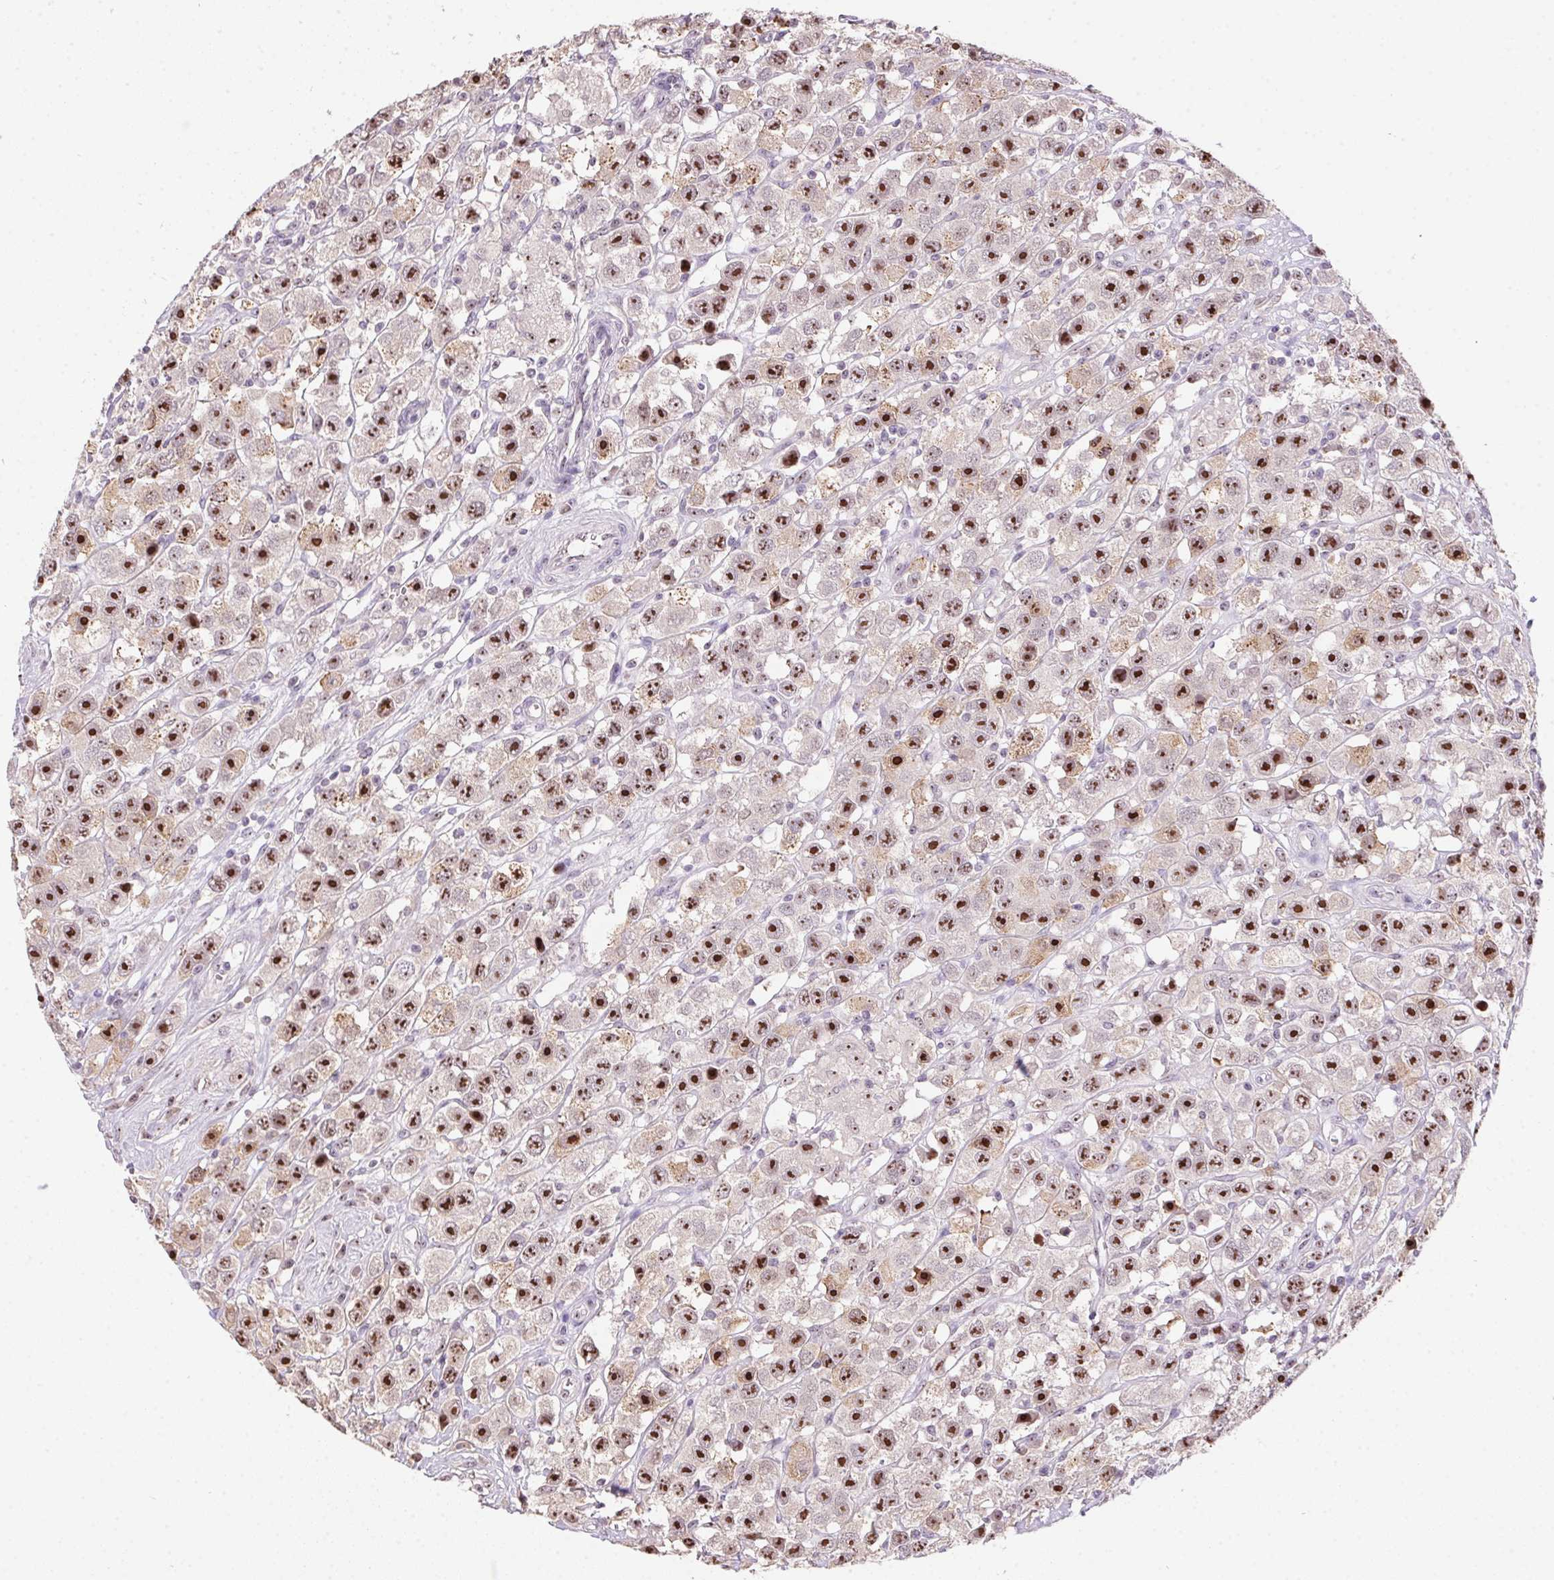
{"staining": {"intensity": "strong", "quantity": ">75%", "location": "nuclear"}, "tissue": "testis cancer", "cell_type": "Tumor cells", "image_type": "cancer", "snomed": [{"axis": "morphology", "description": "Seminoma, NOS"}, {"axis": "topography", "description": "Testis"}], "caption": "Tumor cells reveal strong nuclear staining in approximately >75% of cells in testis cancer (seminoma). (brown staining indicates protein expression, while blue staining denotes nuclei).", "gene": "BATF2", "patient": {"sex": "male", "age": 45}}